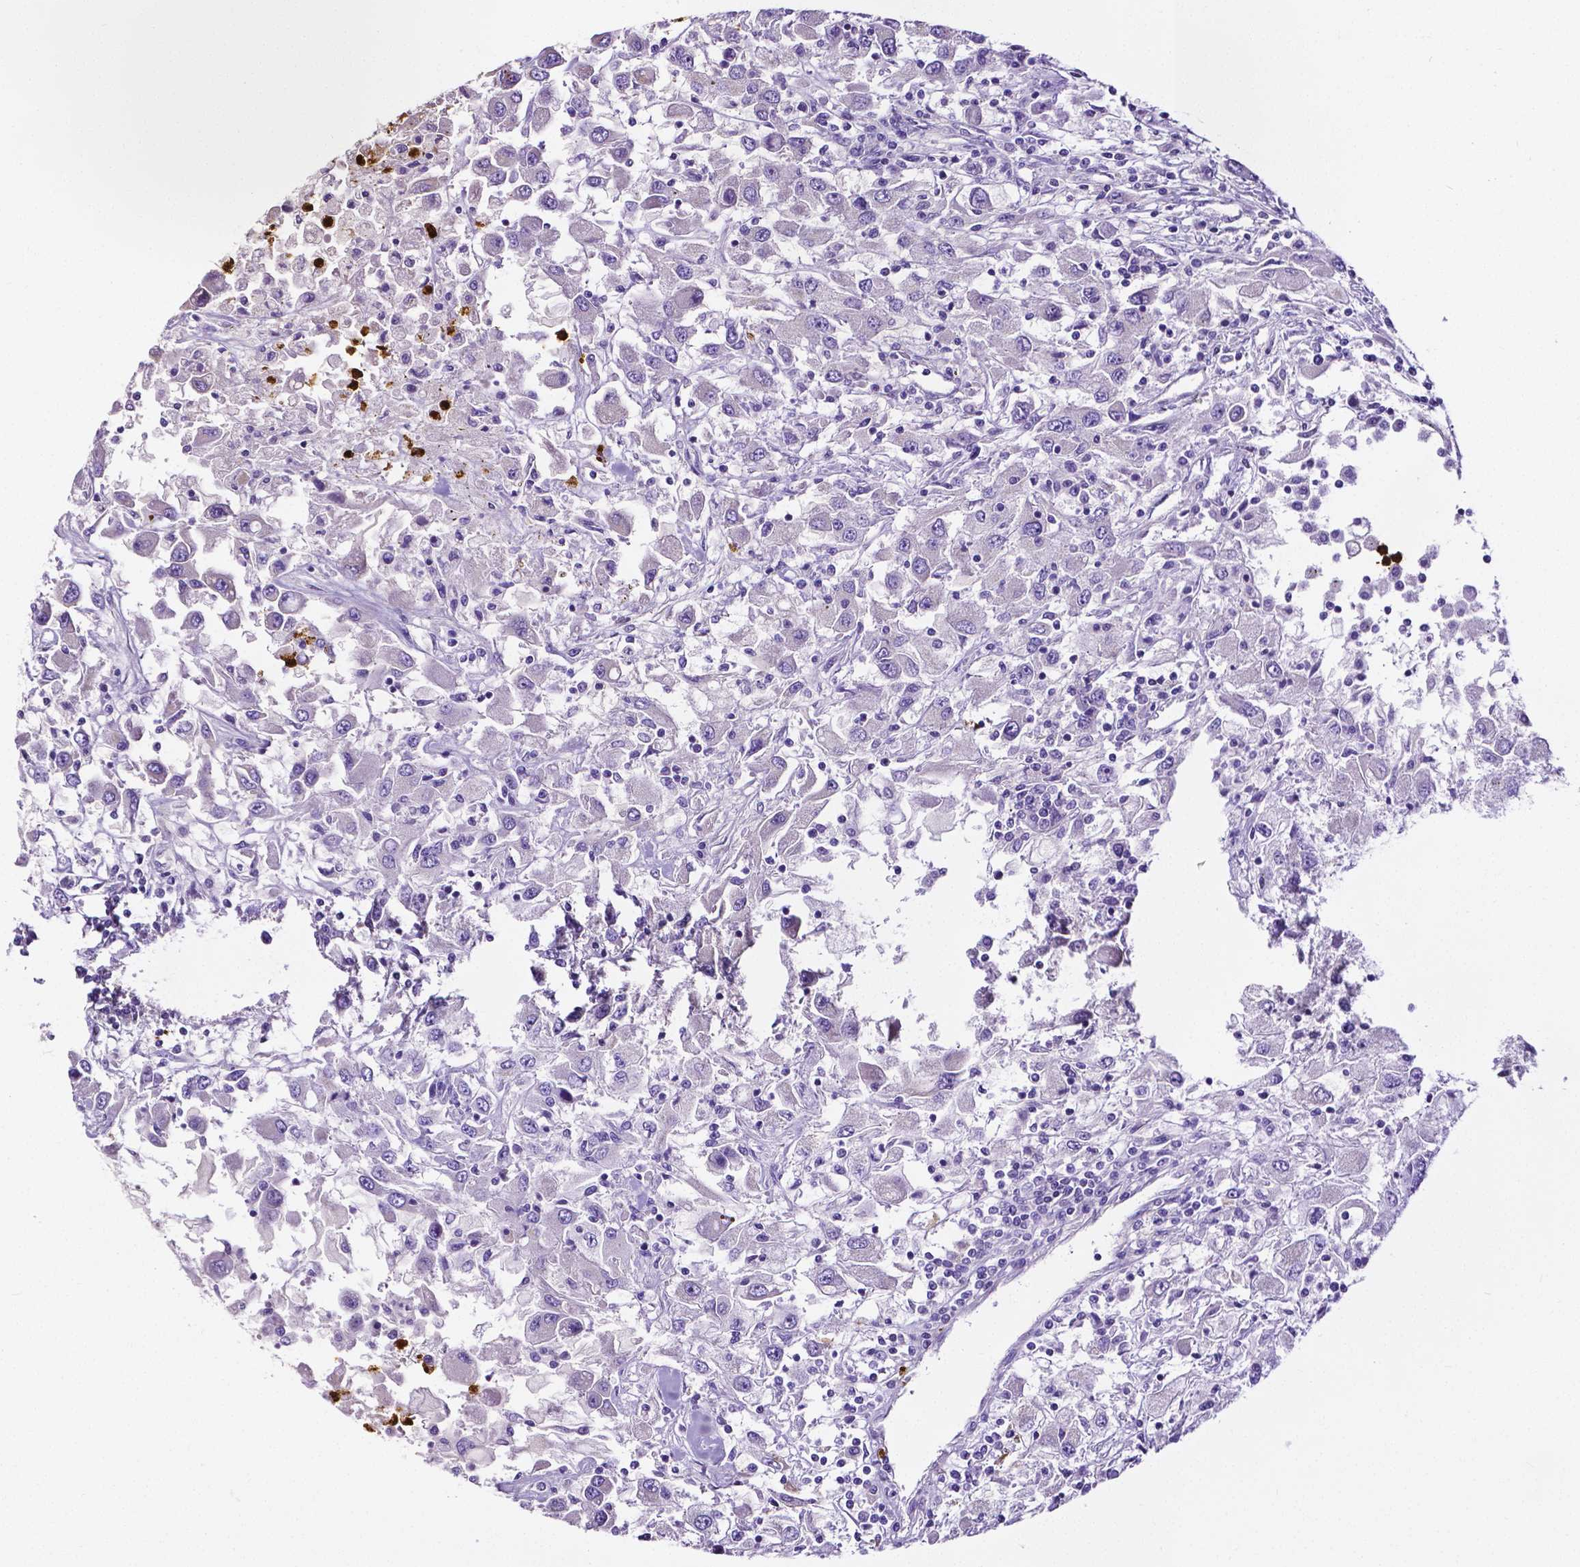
{"staining": {"intensity": "negative", "quantity": "none", "location": "none"}, "tissue": "renal cancer", "cell_type": "Tumor cells", "image_type": "cancer", "snomed": [{"axis": "morphology", "description": "Adenocarcinoma, NOS"}, {"axis": "topography", "description": "Kidney"}], "caption": "A photomicrograph of renal adenocarcinoma stained for a protein reveals no brown staining in tumor cells.", "gene": "MMP9", "patient": {"sex": "female", "age": 67}}